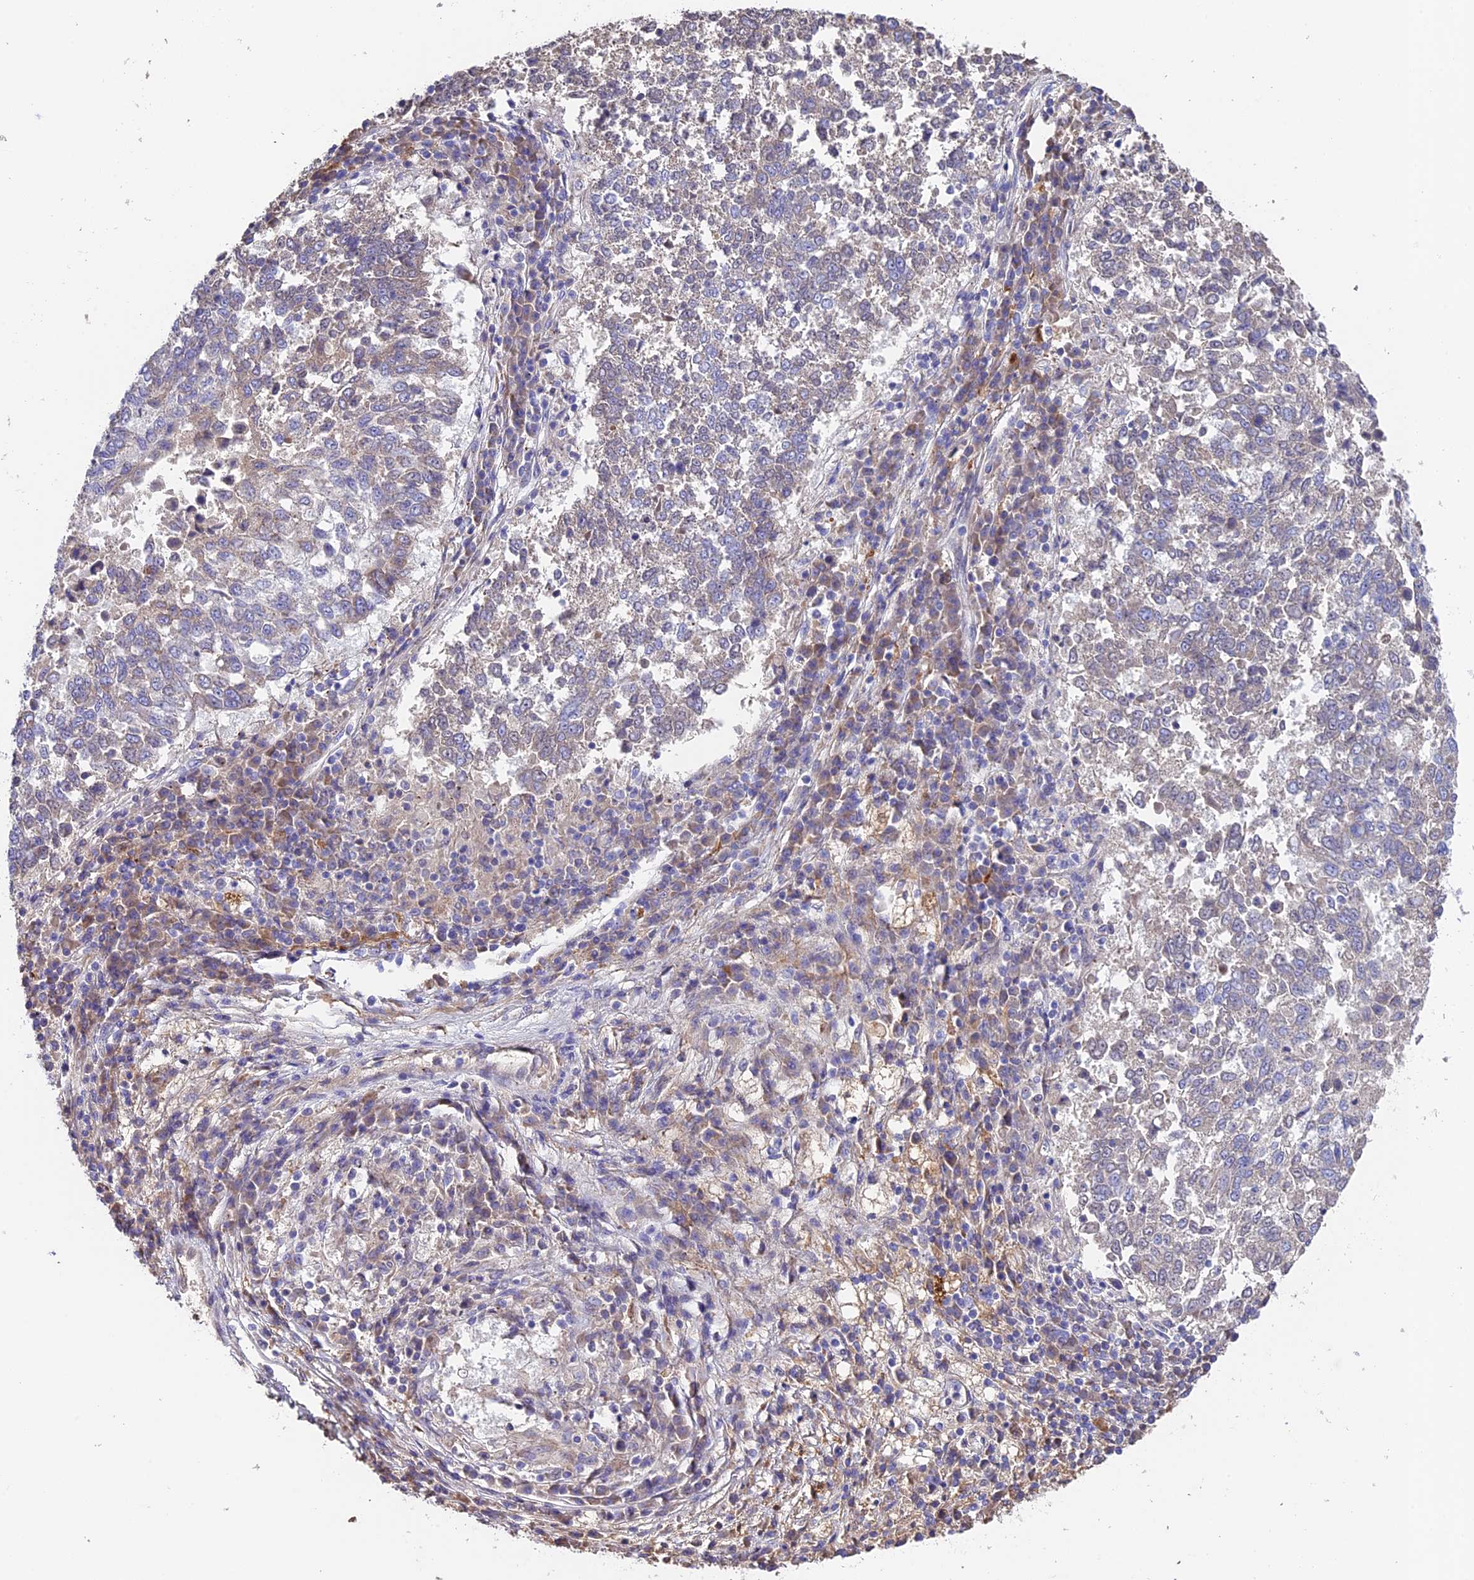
{"staining": {"intensity": "negative", "quantity": "none", "location": "none"}, "tissue": "lung cancer", "cell_type": "Tumor cells", "image_type": "cancer", "snomed": [{"axis": "morphology", "description": "Squamous cell carcinoma, NOS"}, {"axis": "topography", "description": "Lung"}], "caption": "Immunohistochemical staining of human lung squamous cell carcinoma reveals no significant staining in tumor cells. (DAB (3,3'-diaminobenzidine) immunohistochemistry with hematoxylin counter stain).", "gene": "PIGU", "patient": {"sex": "male", "age": 73}}